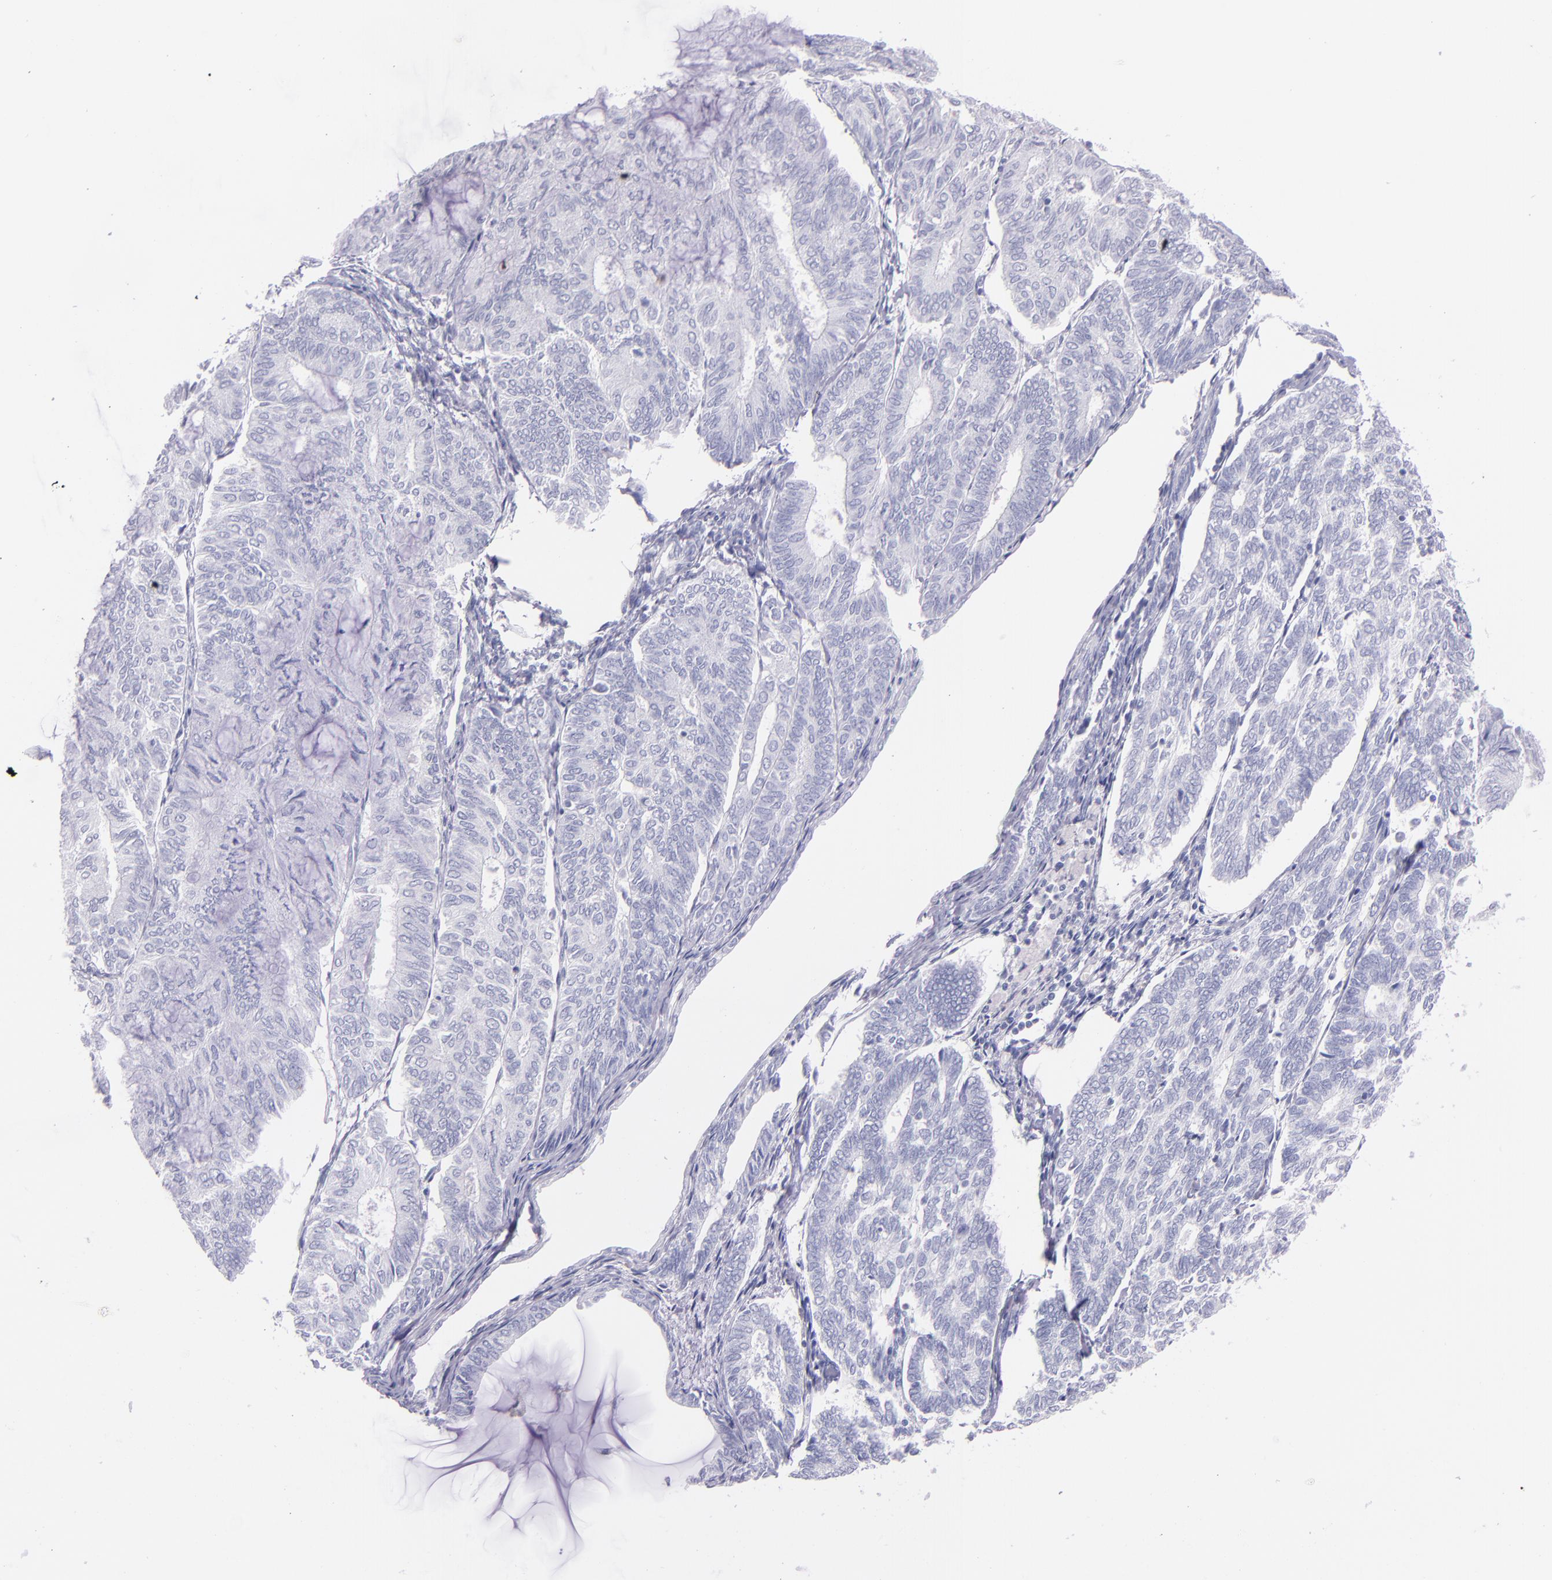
{"staining": {"intensity": "negative", "quantity": "none", "location": "none"}, "tissue": "endometrial cancer", "cell_type": "Tumor cells", "image_type": "cancer", "snomed": [{"axis": "morphology", "description": "Adenocarcinoma, NOS"}, {"axis": "topography", "description": "Endometrium"}], "caption": "Adenocarcinoma (endometrial) was stained to show a protein in brown. There is no significant expression in tumor cells. (Immunohistochemistry, brightfield microscopy, high magnification).", "gene": "SFTPB", "patient": {"sex": "female", "age": 59}}